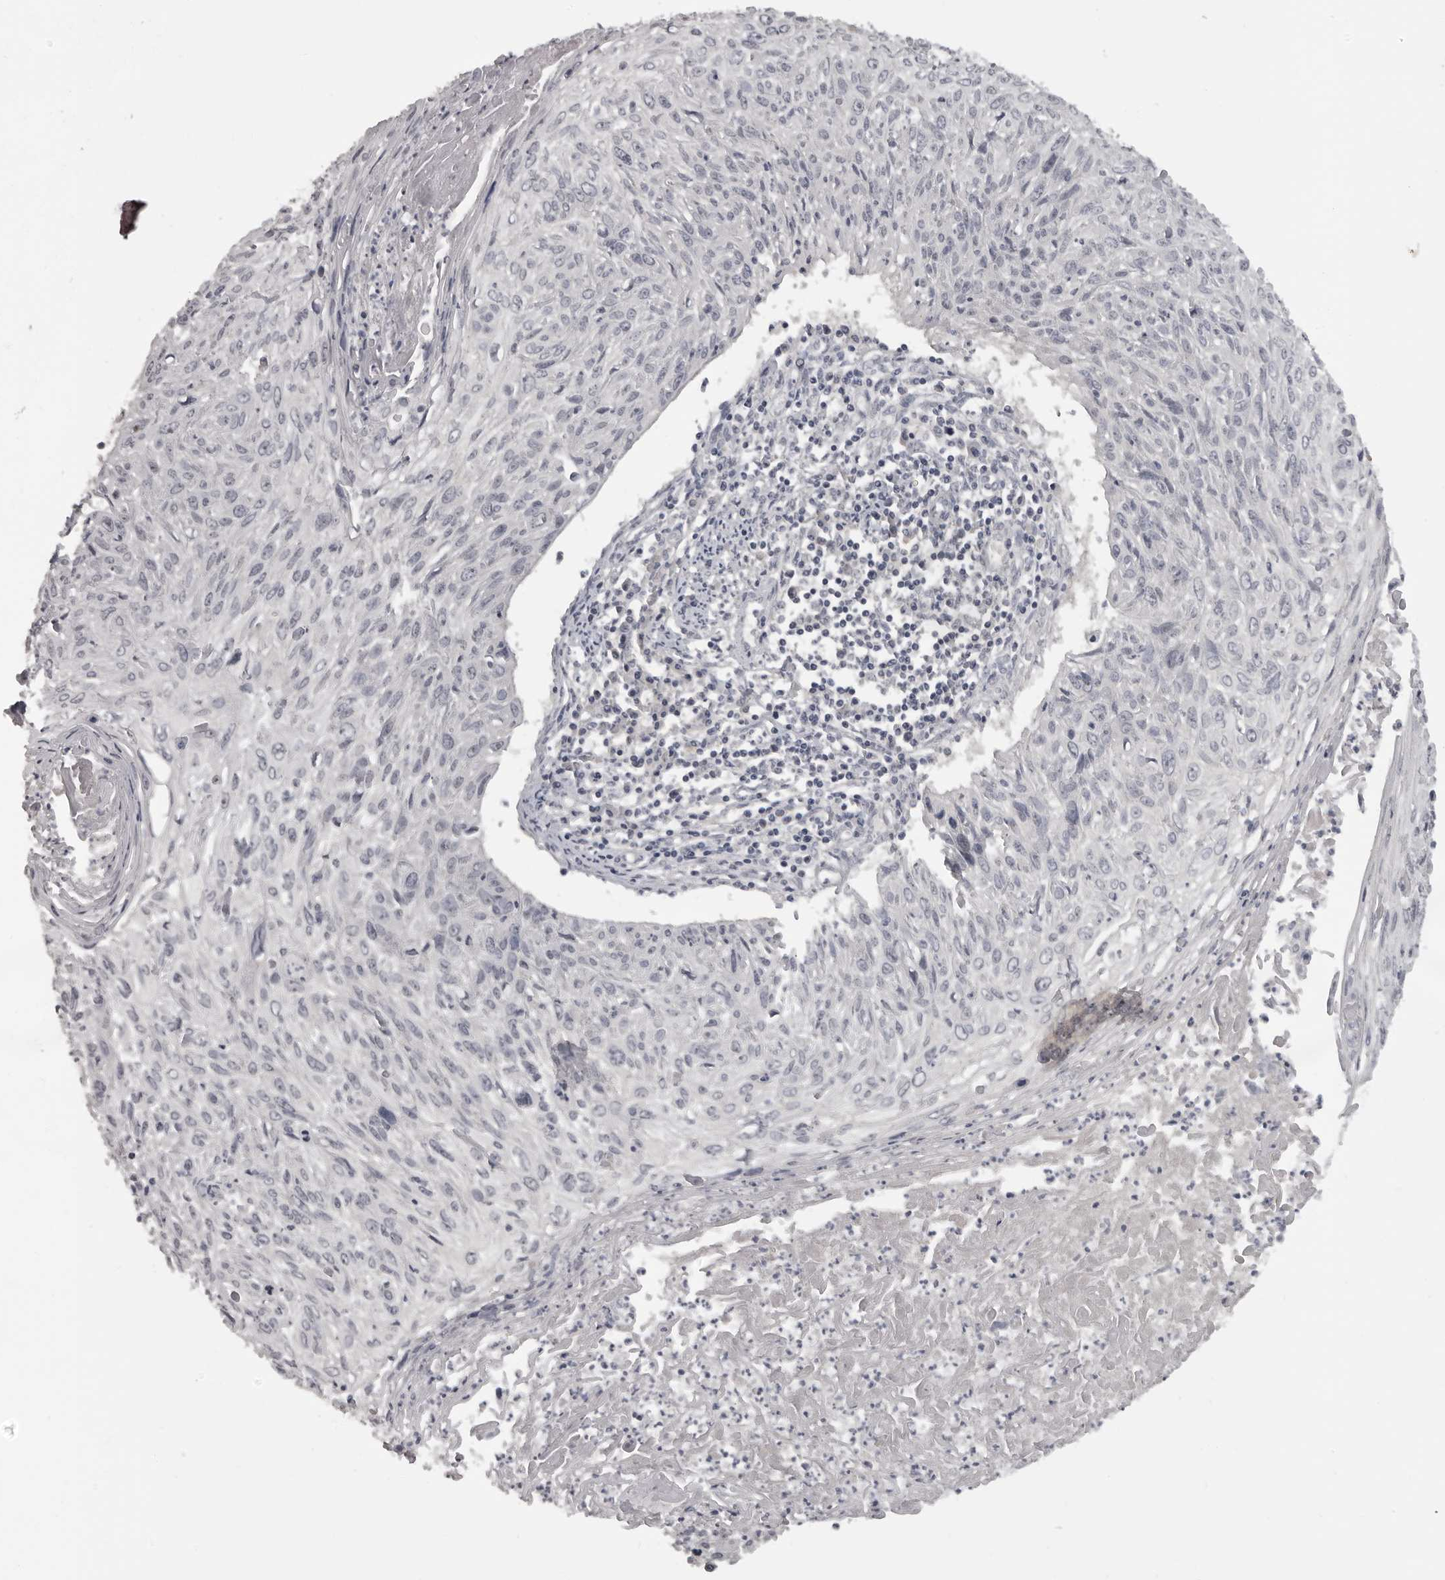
{"staining": {"intensity": "negative", "quantity": "none", "location": "none"}, "tissue": "cervical cancer", "cell_type": "Tumor cells", "image_type": "cancer", "snomed": [{"axis": "morphology", "description": "Squamous cell carcinoma, NOS"}, {"axis": "topography", "description": "Cervix"}], "caption": "Tumor cells are negative for brown protein staining in cervical cancer.", "gene": "MRTO4", "patient": {"sex": "female", "age": 51}}